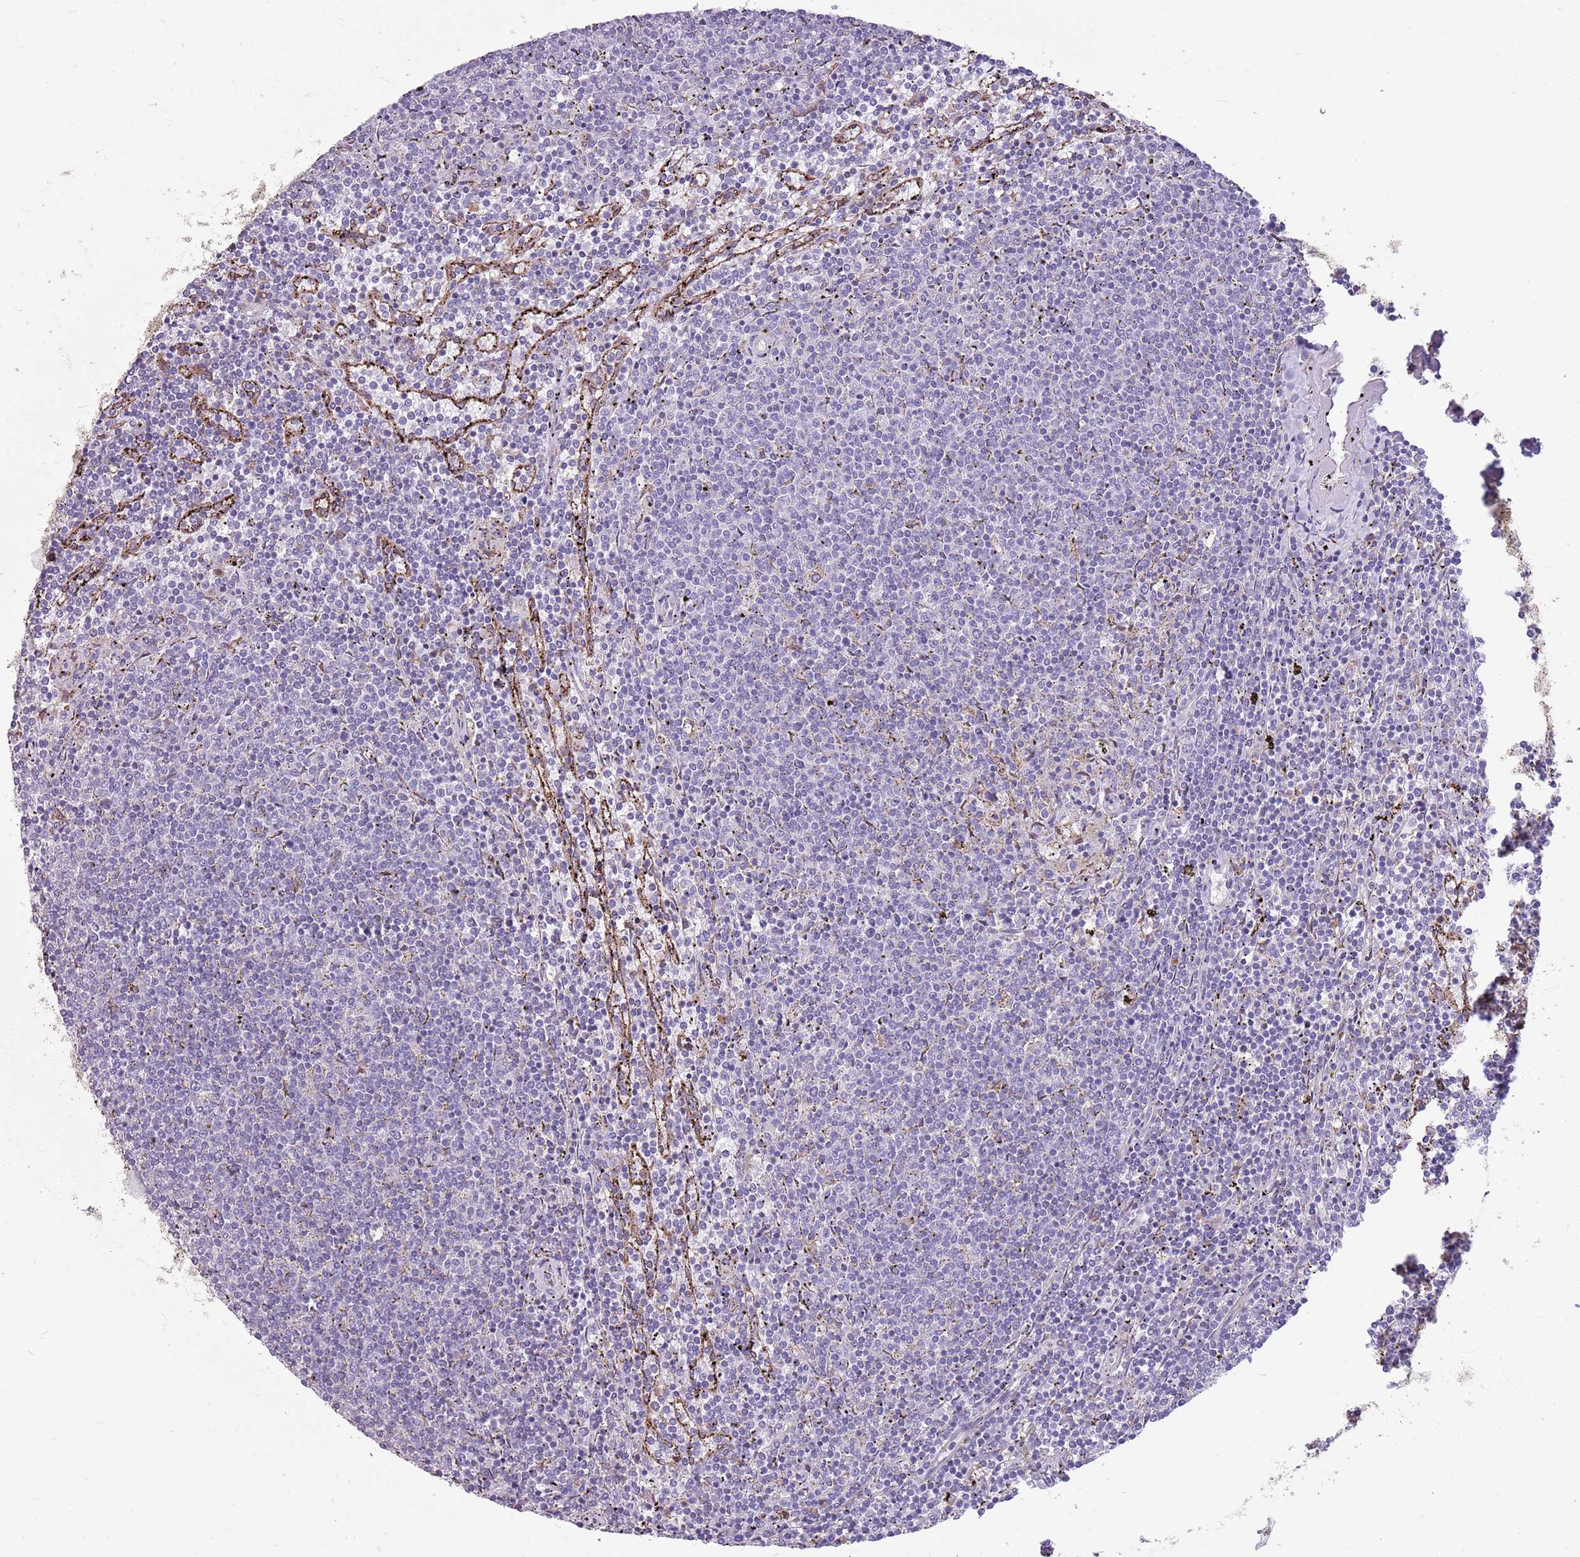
{"staining": {"intensity": "negative", "quantity": "none", "location": "none"}, "tissue": "lymphoma", "cell_type": "Tumor cells", "image_type": "cancer", "snomed": [{"axis": "morphology", "description": "Malignant lymphoma, non-Hodgkin's type, Low grade"}, {"axis": "topography", "description": "Spleen"}], "caption": "Tumor cells are negative for brown protein staining in lymphoma.", "gene": "KCTD19", "patient": {"sex": "female", "age": 50}}